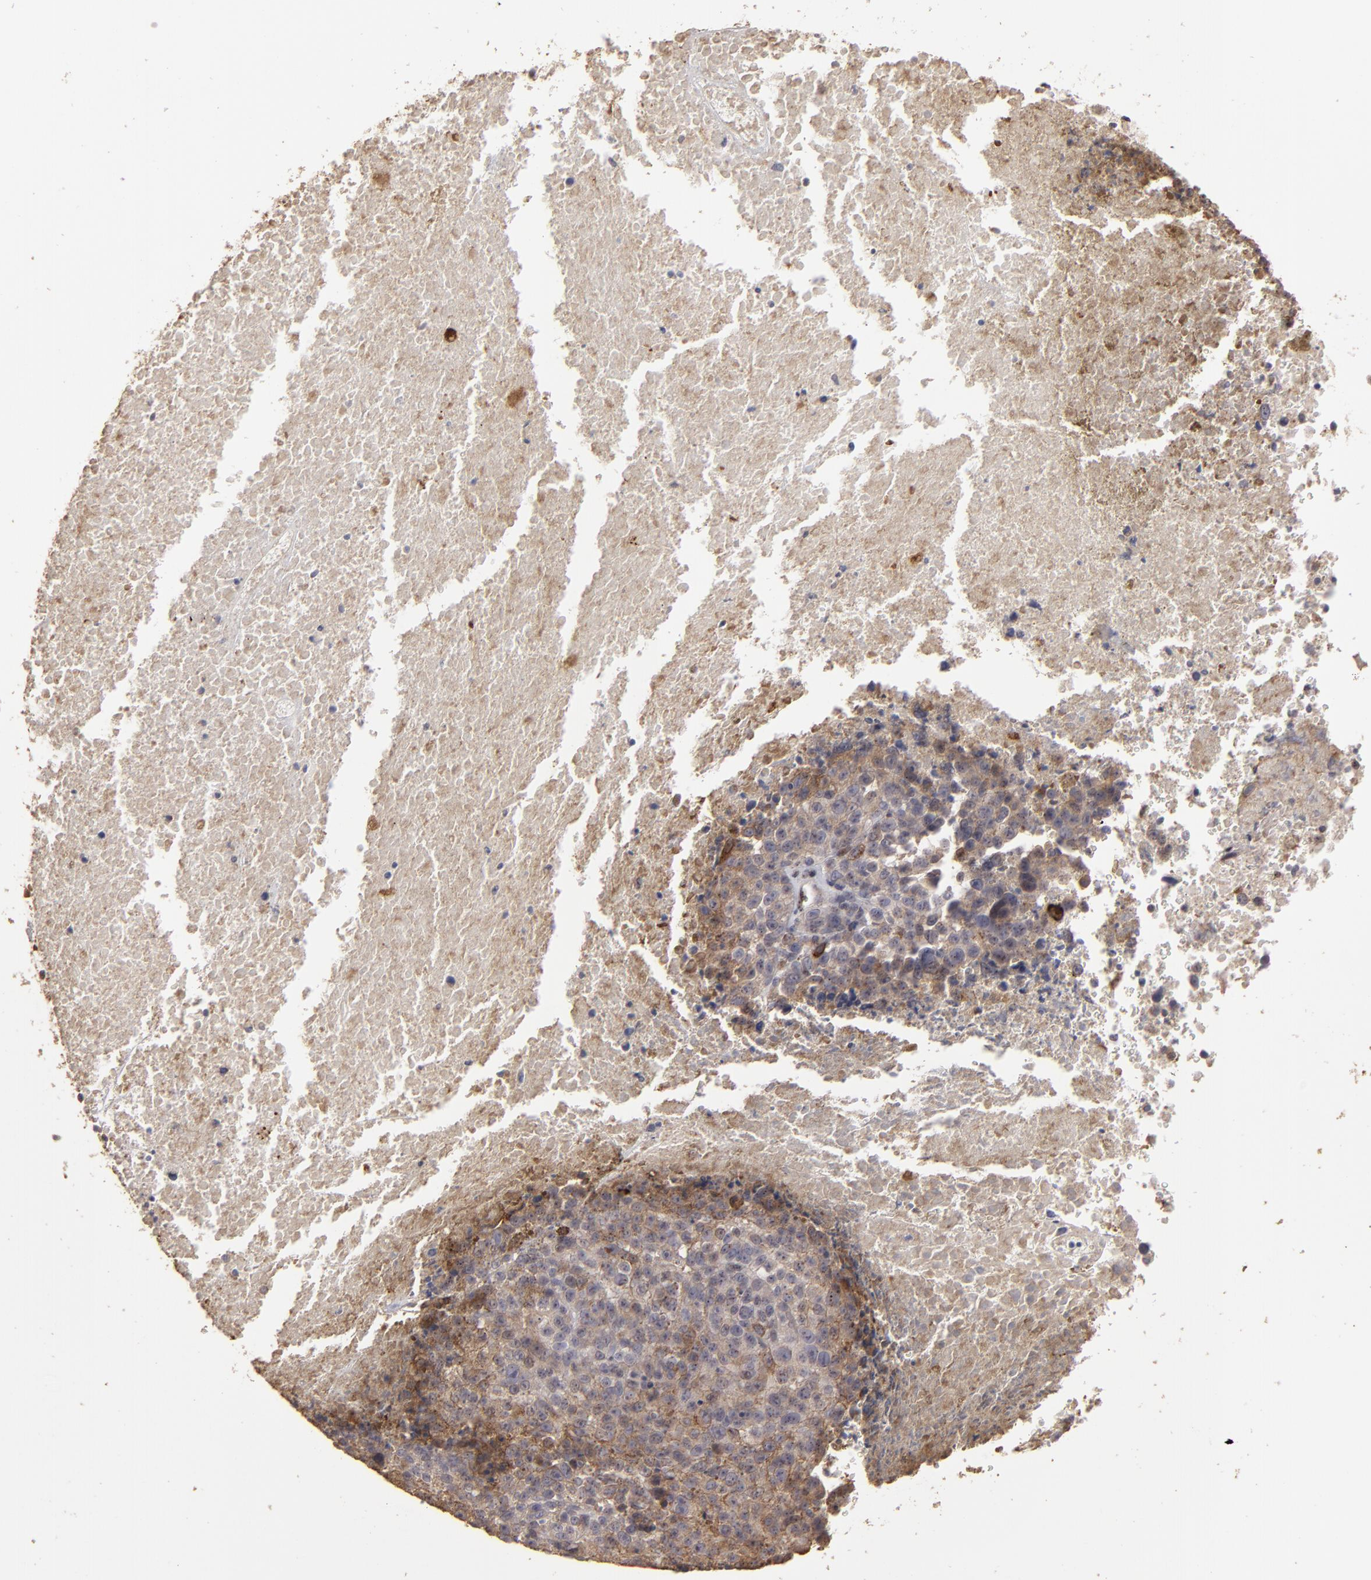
{"staining": {"intensity": "weak", "quantity": ">75%", "location": "cytoplasmic/membranous"}, "tissue": "melanoma", "cell_type": "Tumor cells", "image_type": "cancer", "snomed": [{"axis": "morphology", "description": "Malignant melanoma, Metastatic site"}, {"axis": "topography", "description": "Cerebral cortex"}], "caption": "Immunohistochemical staining of human melanoma shows low levels of weak cytoplasmic/membranous staining in about >75% of tumor cells. (DAB (3,3'-diaminobenzidine) IHC, brown staining for protein, blue staining for nuclei).", "gene": "CD55", "patient": {"sex": "female", "age": 52}}